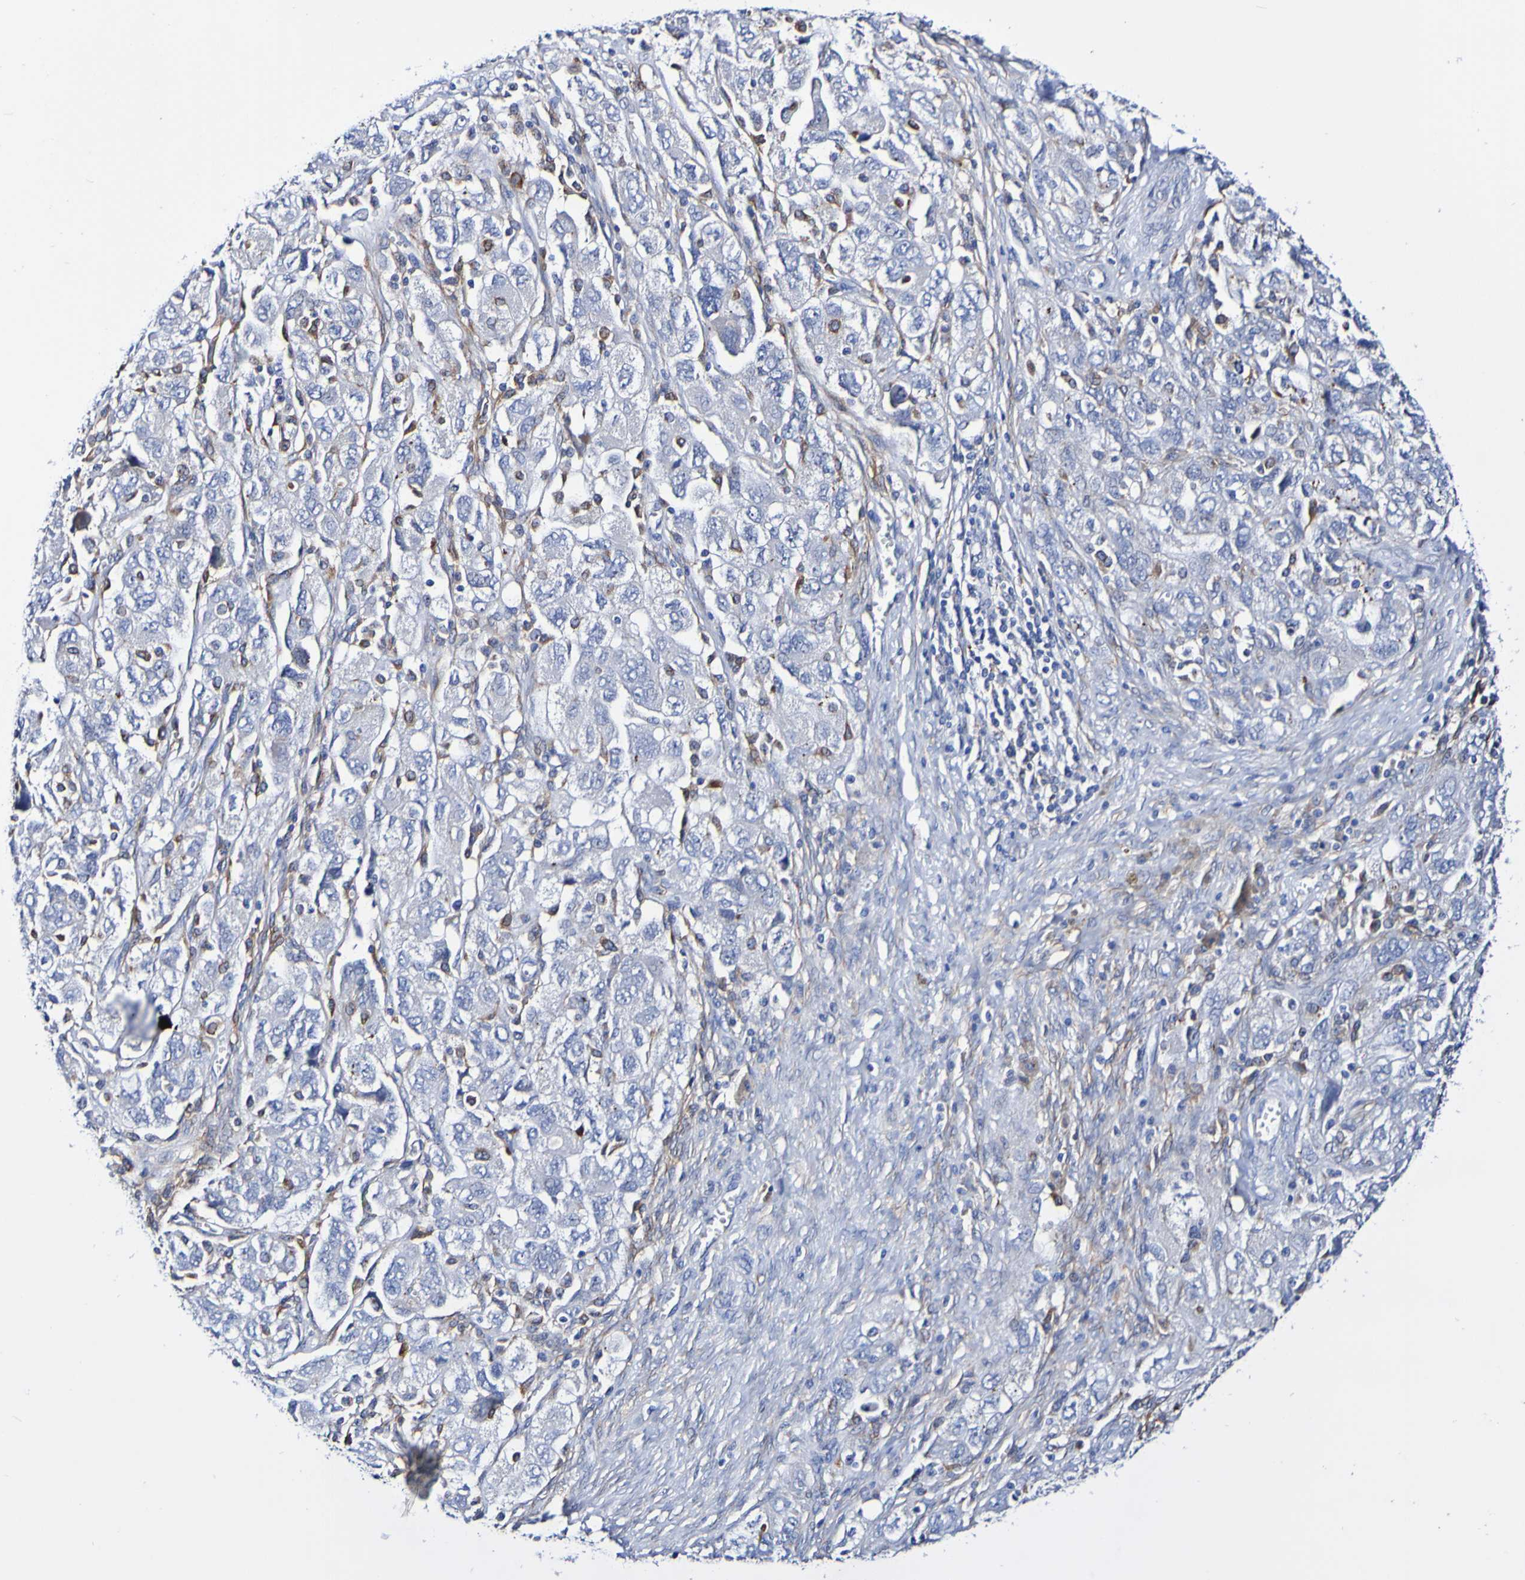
{"staining": {"intensity": "negative", "quantity": "none", "location": "none"}, "tissue": "ovarian cancer", "cell_type": "Tumor cells", "image_type": "cancer", "snomed": [{"axis": "morphology", "description": "Carcinoma, NOS"}, {"axis": "morphology", "description": "Cystadenocarcinoma, serous, NOS"}, {"axis": "topography", "description": "Ovary"}], "caption": "High magnification brightfield microscopy of ovarian serous cystadenocarcinoma stained with DAB (3,3'-diaminobenzidine) (brown) and counterstained with hematoxylin (blue): tumor cells show no significant staining.", "gene": "SEZ6", "patient": {"sex": "female", "age": 69}}